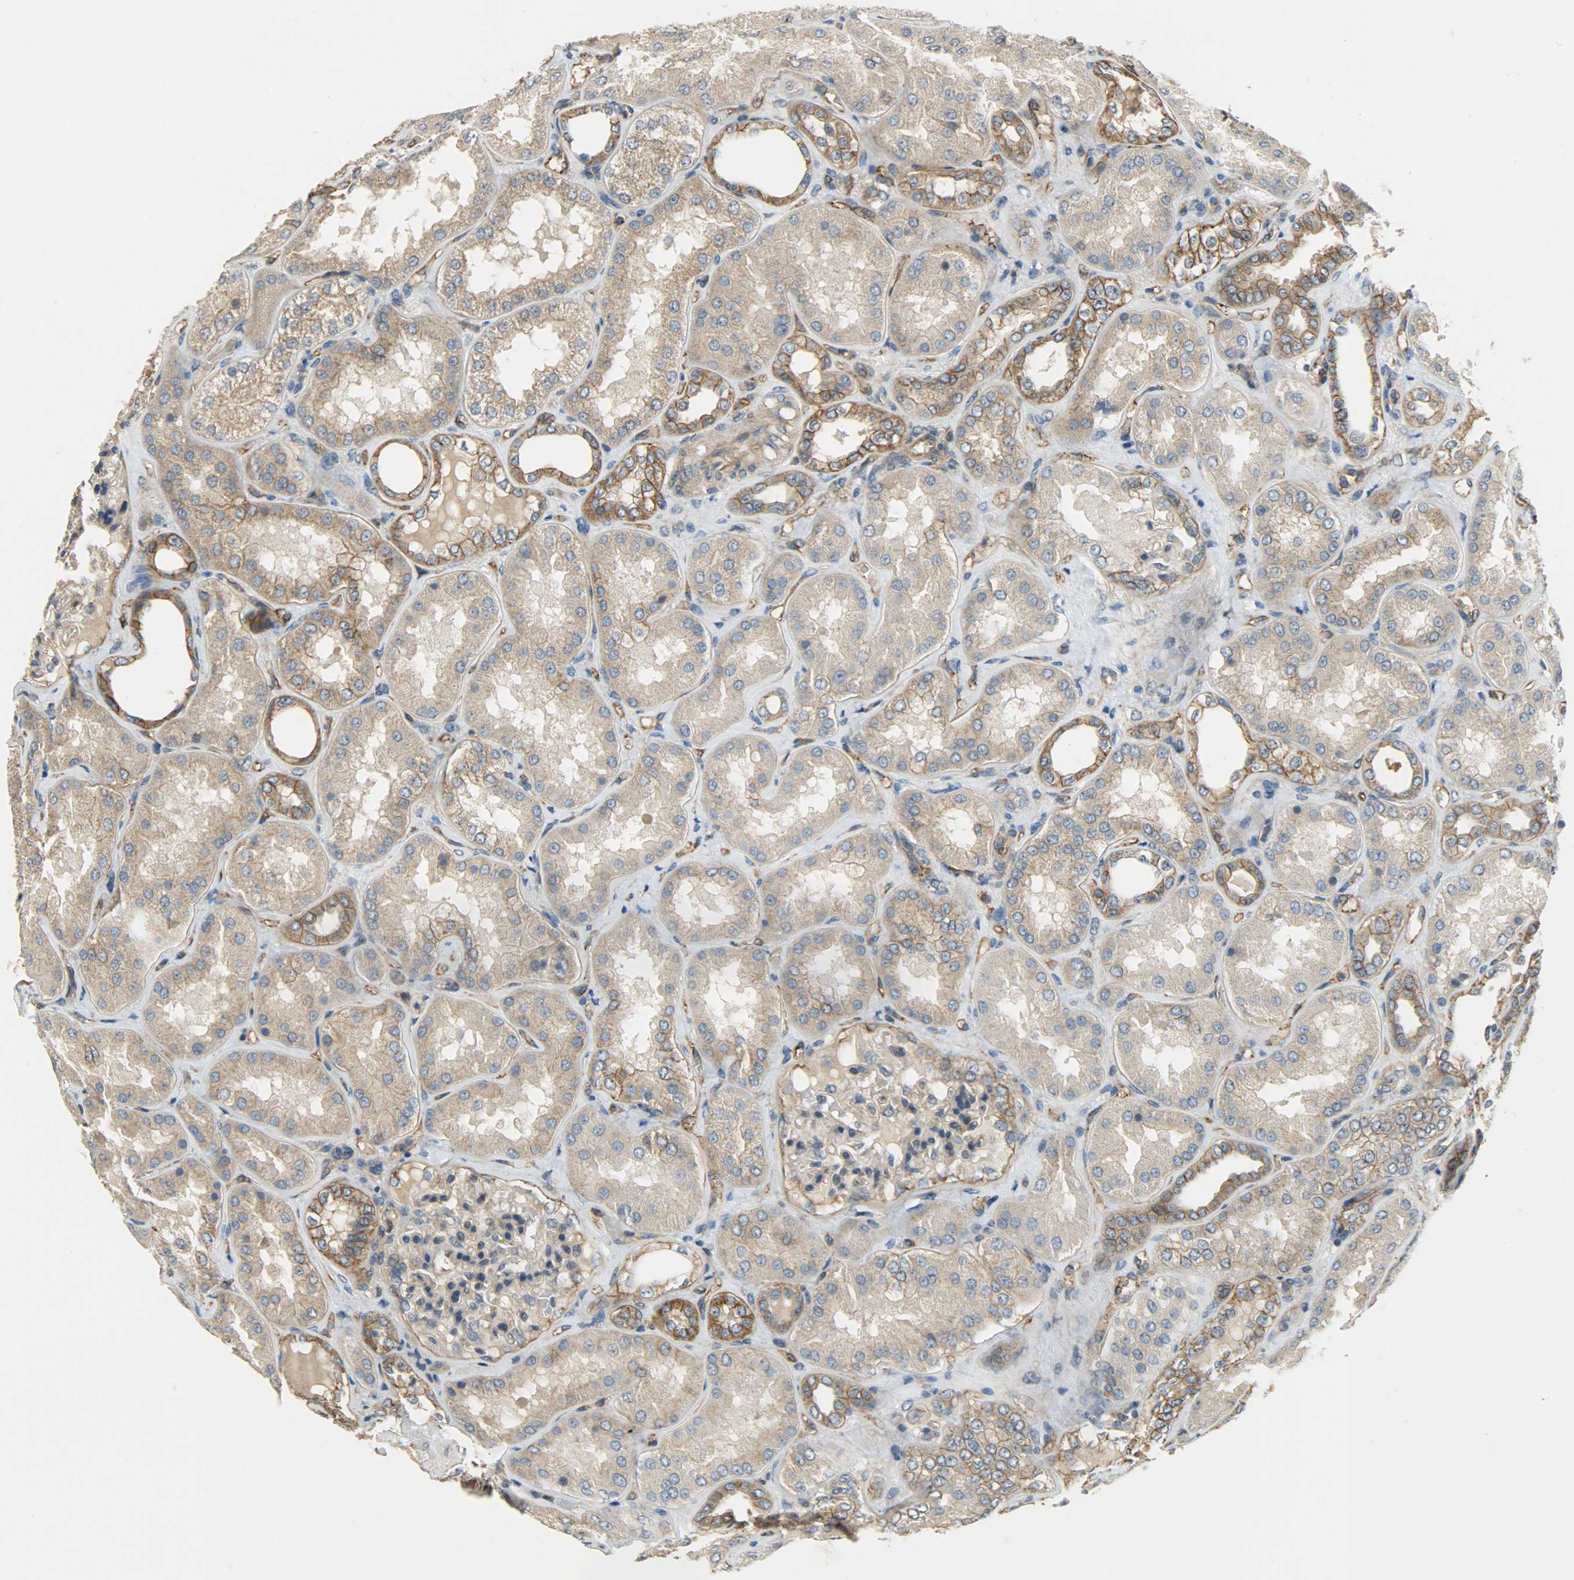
{"staining": {"intensity": "moderate", "quantity": ">75%", "location": "cytoplasmic/membranous"}, "tissue": "kidney", "cell_type": "Cells in glomeruli", "image_type": "normal", "snomed": [{"axis": "morphology", "description": "Normal tissue, NOS"}, {"axis": "topography", "description": "Kidney"}], "caption": "Normal kidney shows moderate cytoplasmic/membranous positivity in about >75% of cells in glomeruli.", "gene": "KIAA1217", "patient": {"sex": "female", "age": 56}}